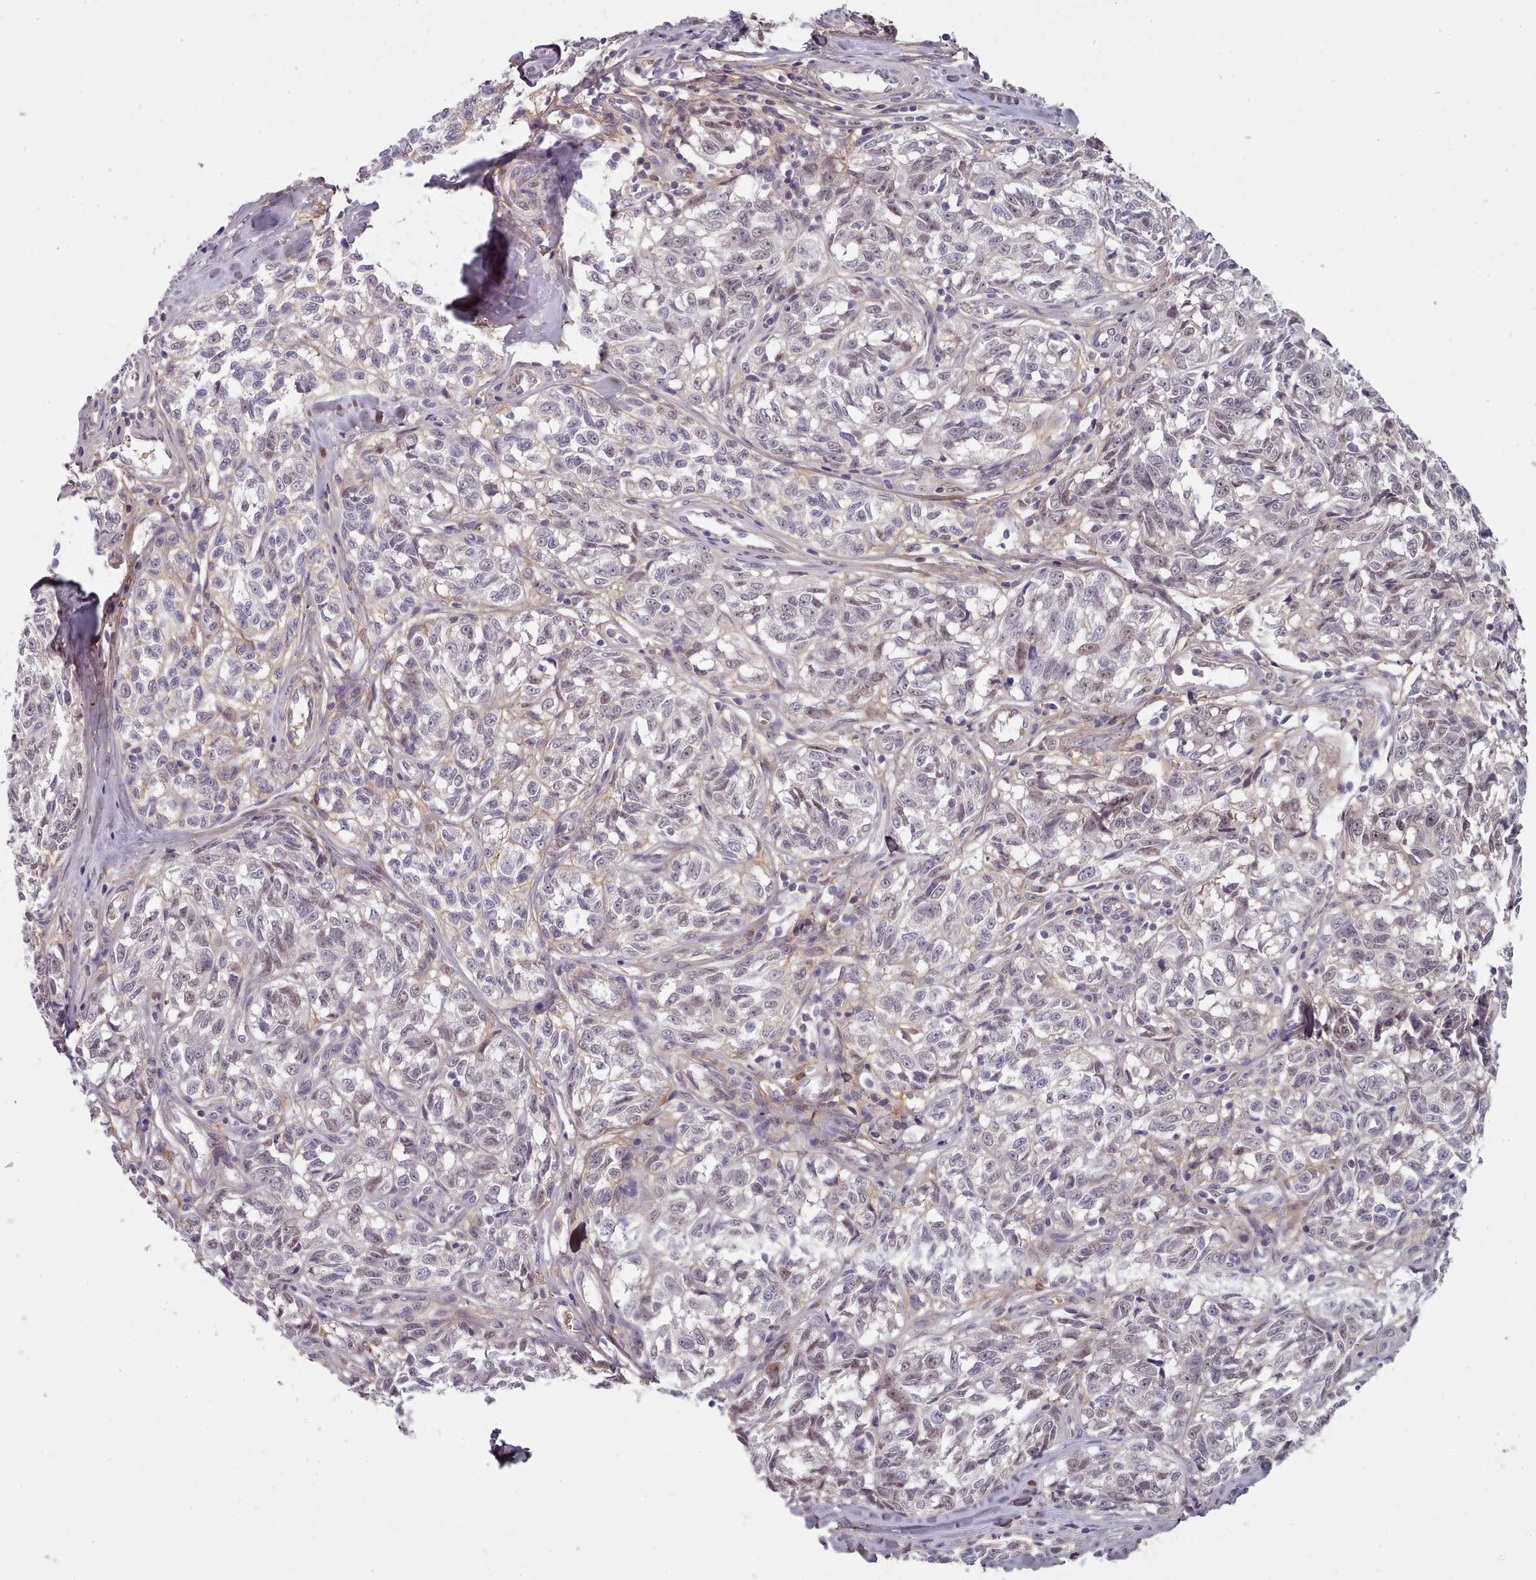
{"staining": {"intensity": "weak", "quantity": "25%-75%", "location": "nuclear"}, "tissue": "melanoma", "cell_type": "Tumor cells", "image_type": "cancer", "snomed": [{"axis": "morphology", "description": "Normal tissue, NOS"}, {"axis": "morphology", "description": "Malignant melanoma, NOS"}, {"axis": "topography", "description": "Skin"}], "caption": "Protein staining demonstrates weak nuclear expression in approximately 25%-75% of tumor cells in malignant melanoma.", "gene": "CLNS1A", "patient": {"sex": "female", "age": 64}}